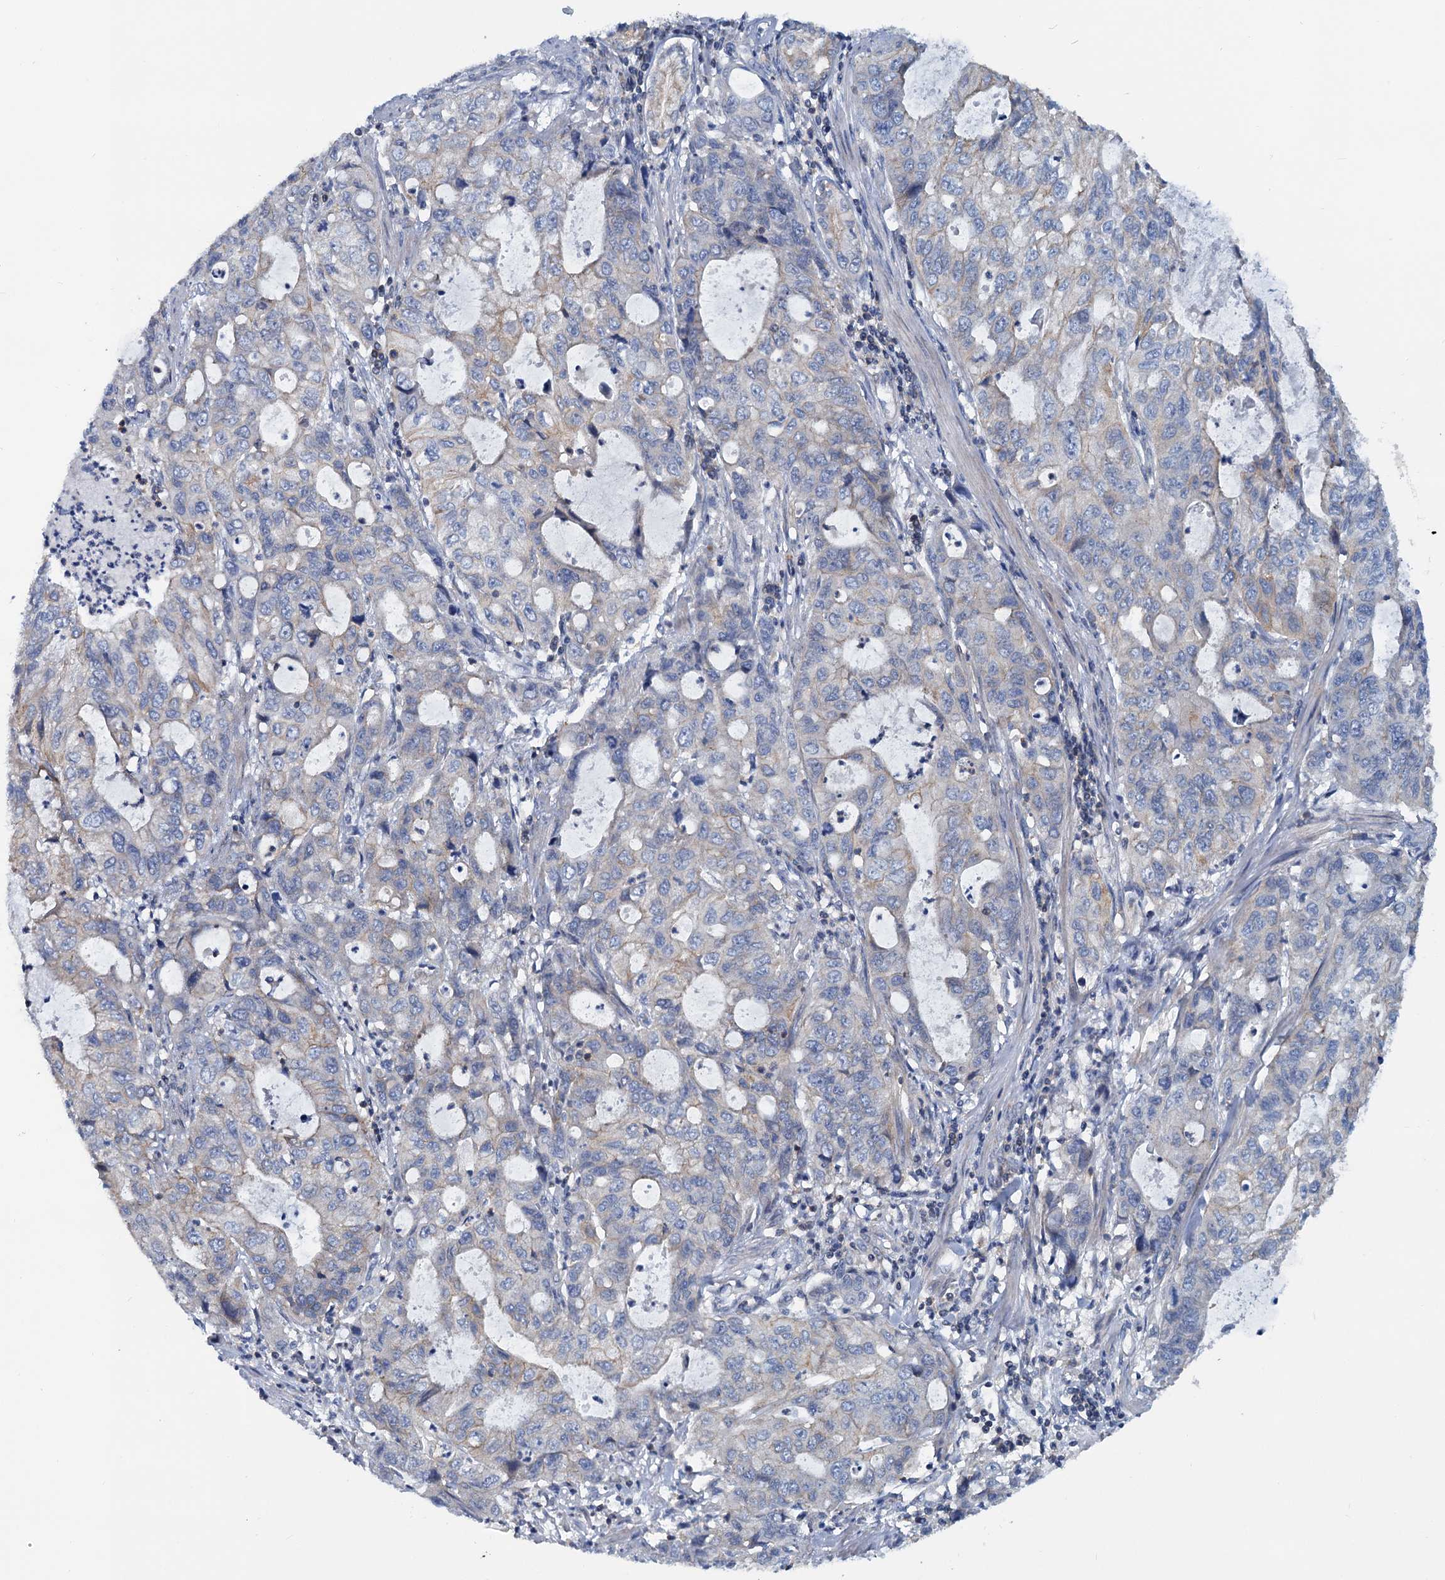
{"staining": {"intensity": "negative", "quantity": "none", "location": "none"}, "tissue": "stomach cancer", "cell_type": "Tumor cells", "image_type": "cancer", "snomed": [{"axis": "morphology", "description": "Adenocarcinoma, NOS"}, {"axis": "topography", "description": "Stomach, upper"}], "caption": "An image of human stomach adenocarcinoma is negative for staining in tumor cells.", "gene": "LRCH4", "patient": {"sex": "female", "age": 52}}